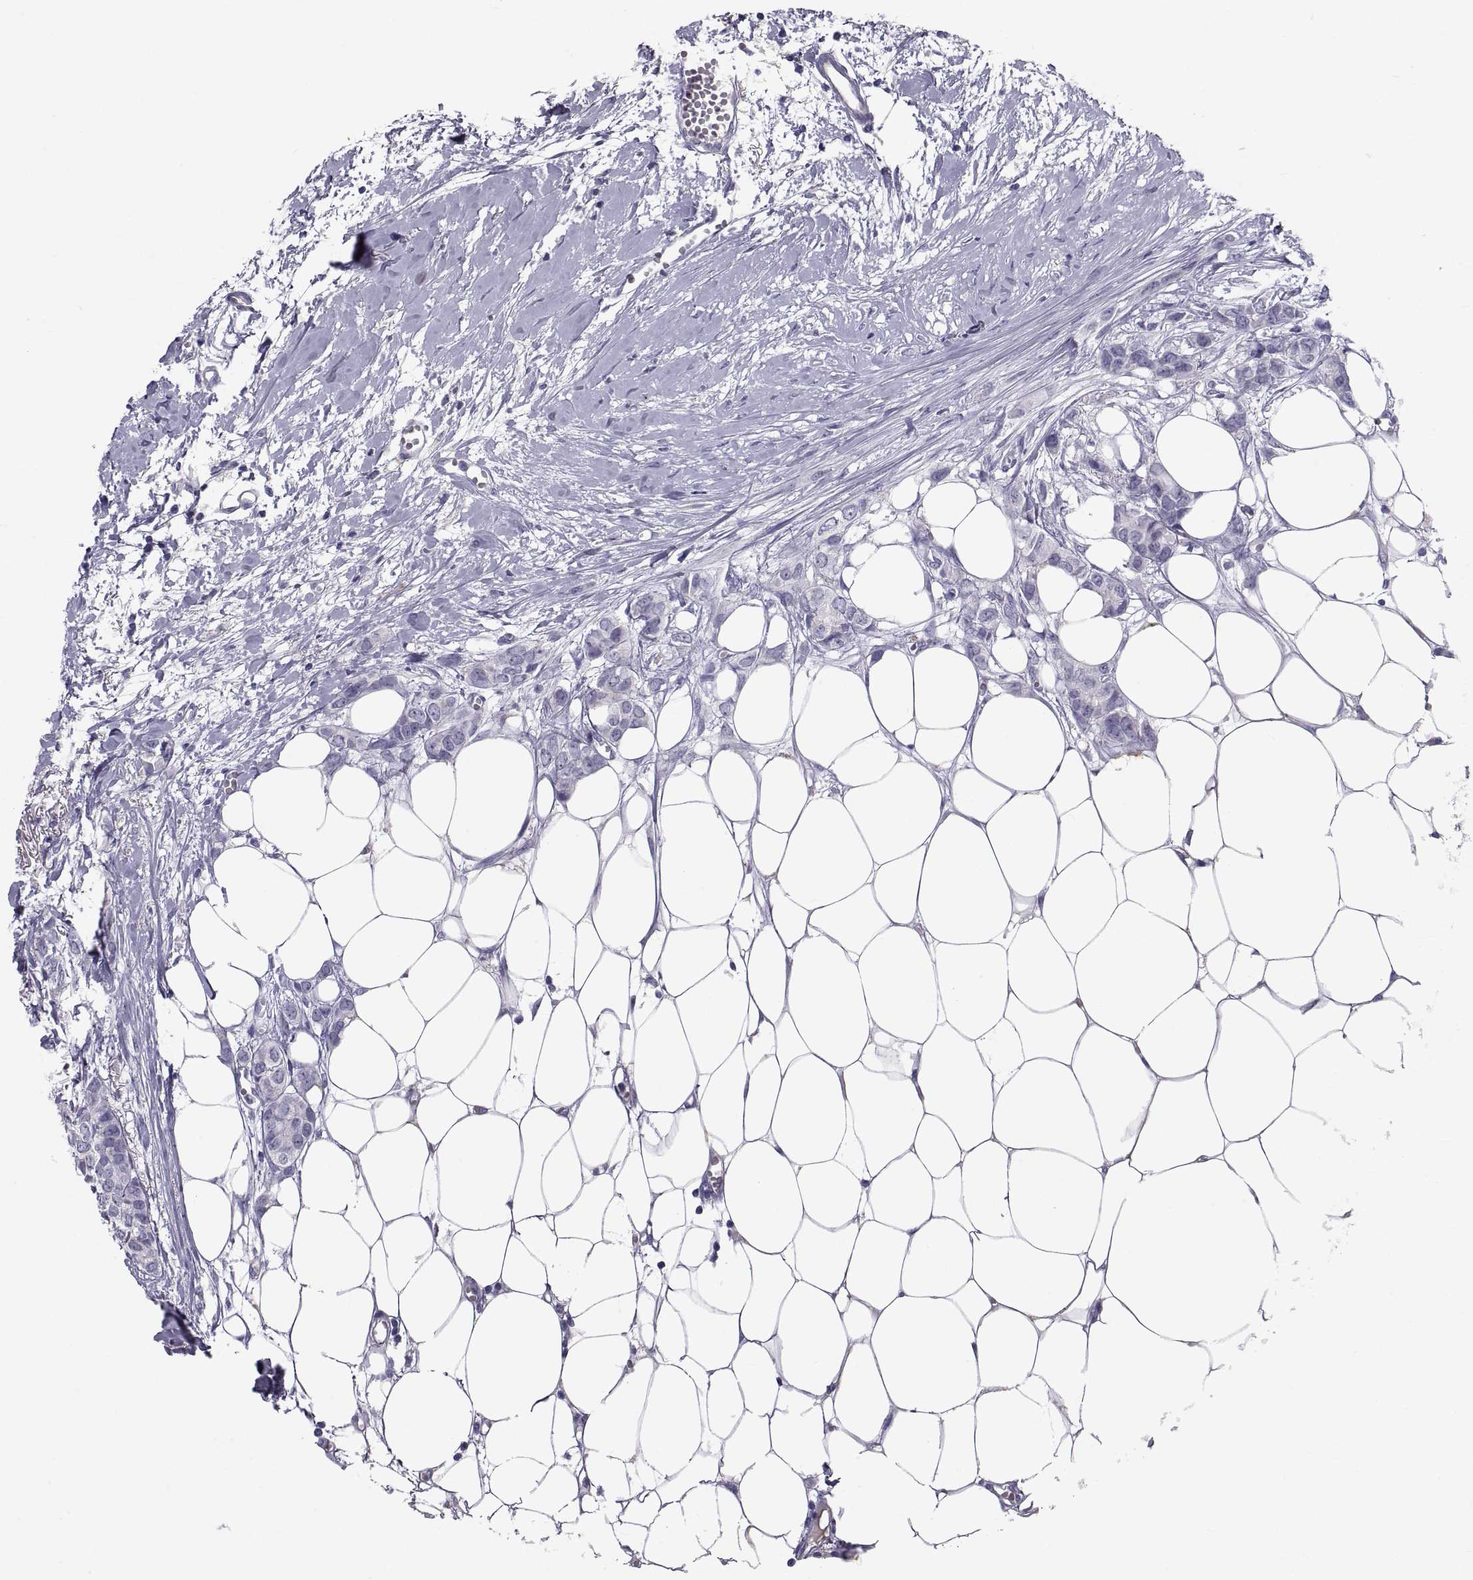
{"staining": {"intensity": "negative", "quantity": "none", "location": "none"}, "tissue": "breast cancer", "cell_type": "Tumor cells", "image_type": "cancer", "snomed": [{"axis": "morphology", "description": "Duct carcinoma"}, {"axis": "topography", "description": "Breast"}], "caption": "Immunohistochemistry image of neoplastic tissue: infiltrating ductal carcinoma (breast) stained with DAB (3,3'-diaminobenzidine) displays no significant protein expression in tumor cells.", "gene": "PDZRN4", "patient": {"sex": "female", "age": 85}}